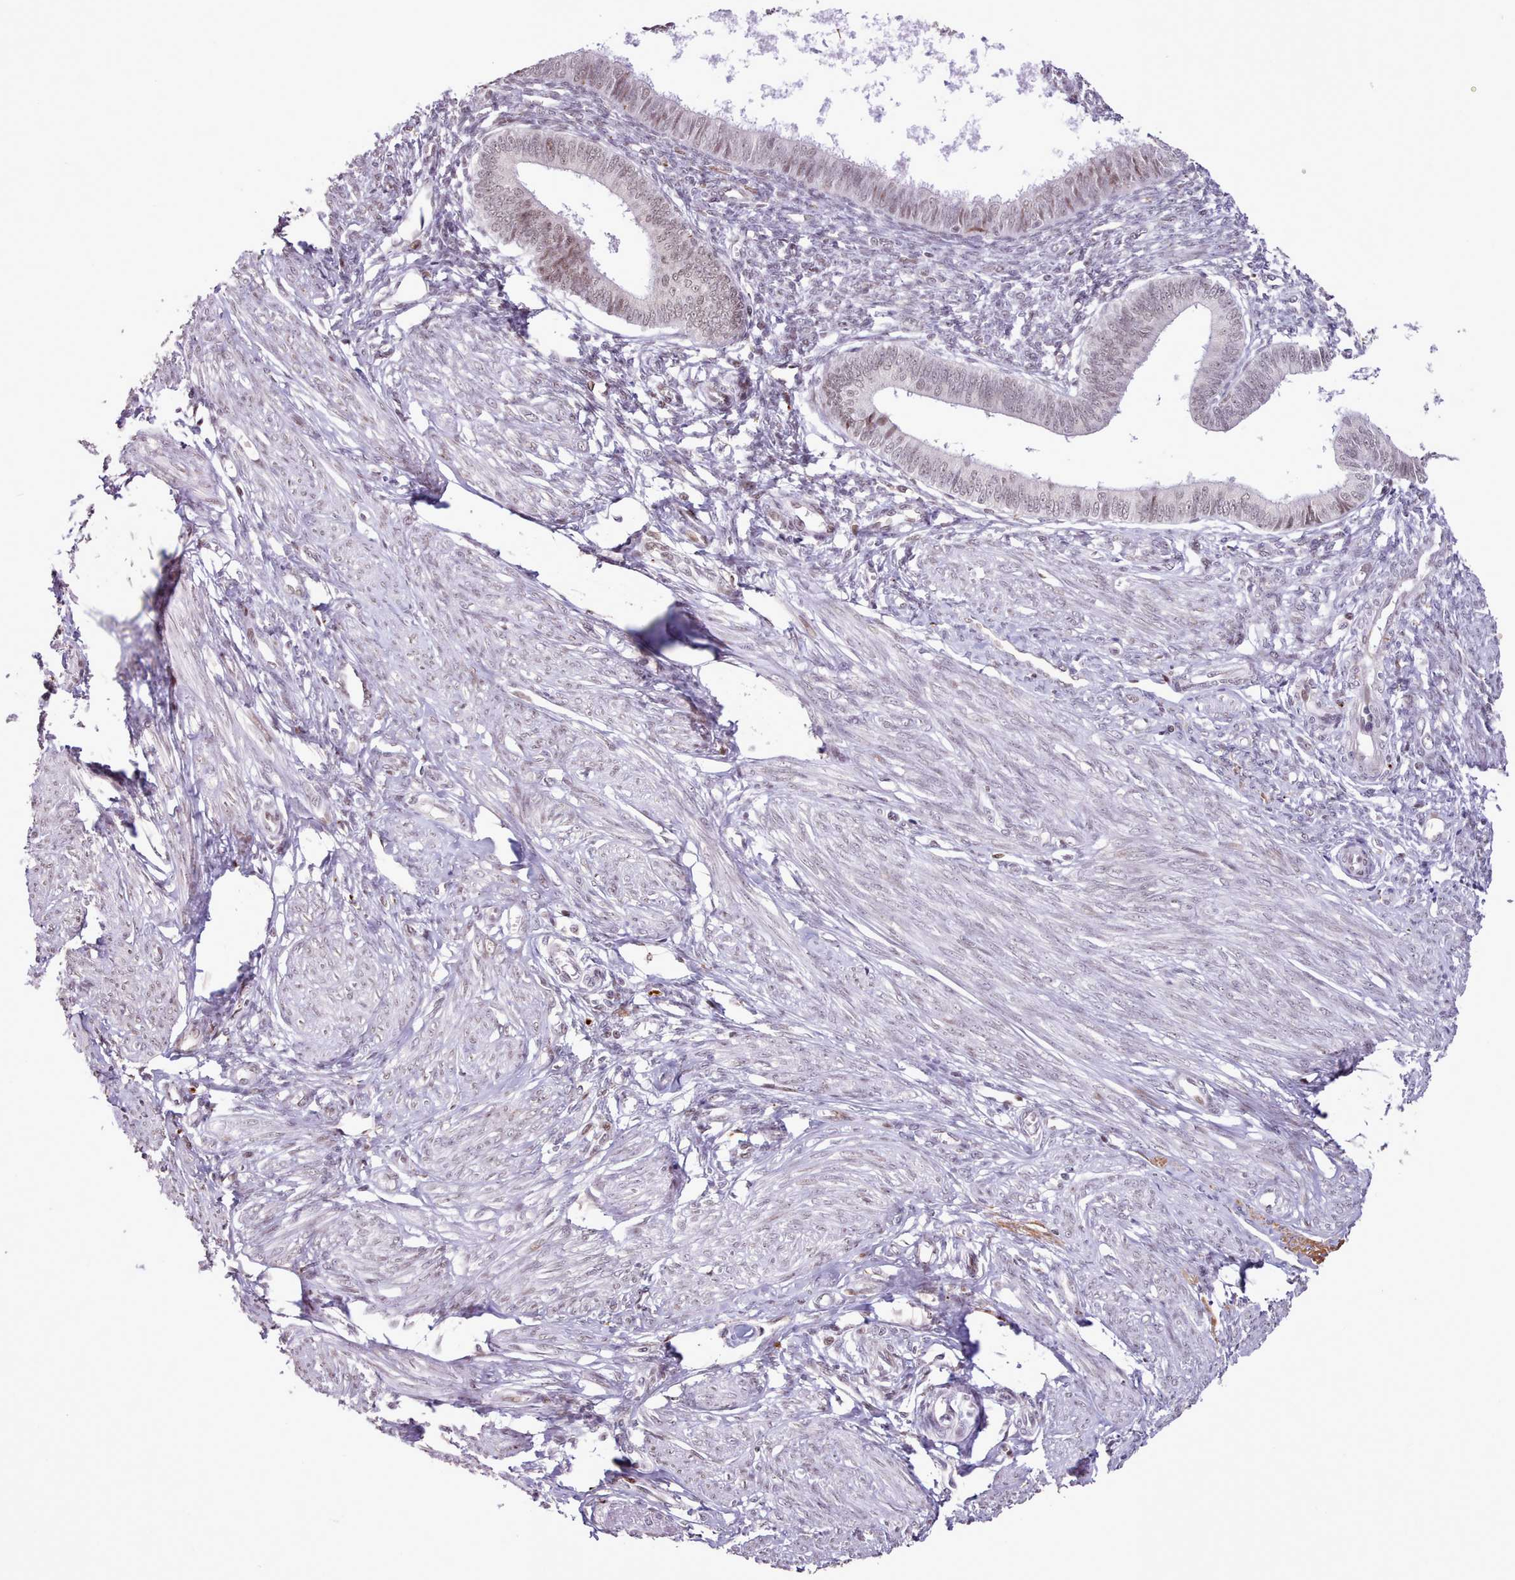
{"staining": {"intensity": "negative", "quantity": "none", "location": "none"}, "tissue": "endometrium", "cell_type": "Cells in endometrial stroma", "image_type": "normal", "snomed": [{"axis": "morphology", "description": "Normal tissue, NOS"}, {"axis": "topography", "description": "Endometrium"}], "caption": "High power microscopy photomicrograph of an immunohistochemistry (IHC) image of normal endometrium, revealing no significant positivity in cells in endometrial stroma.", "gene": "TAF15", "patient": {"sex": "female", "age": 46}}